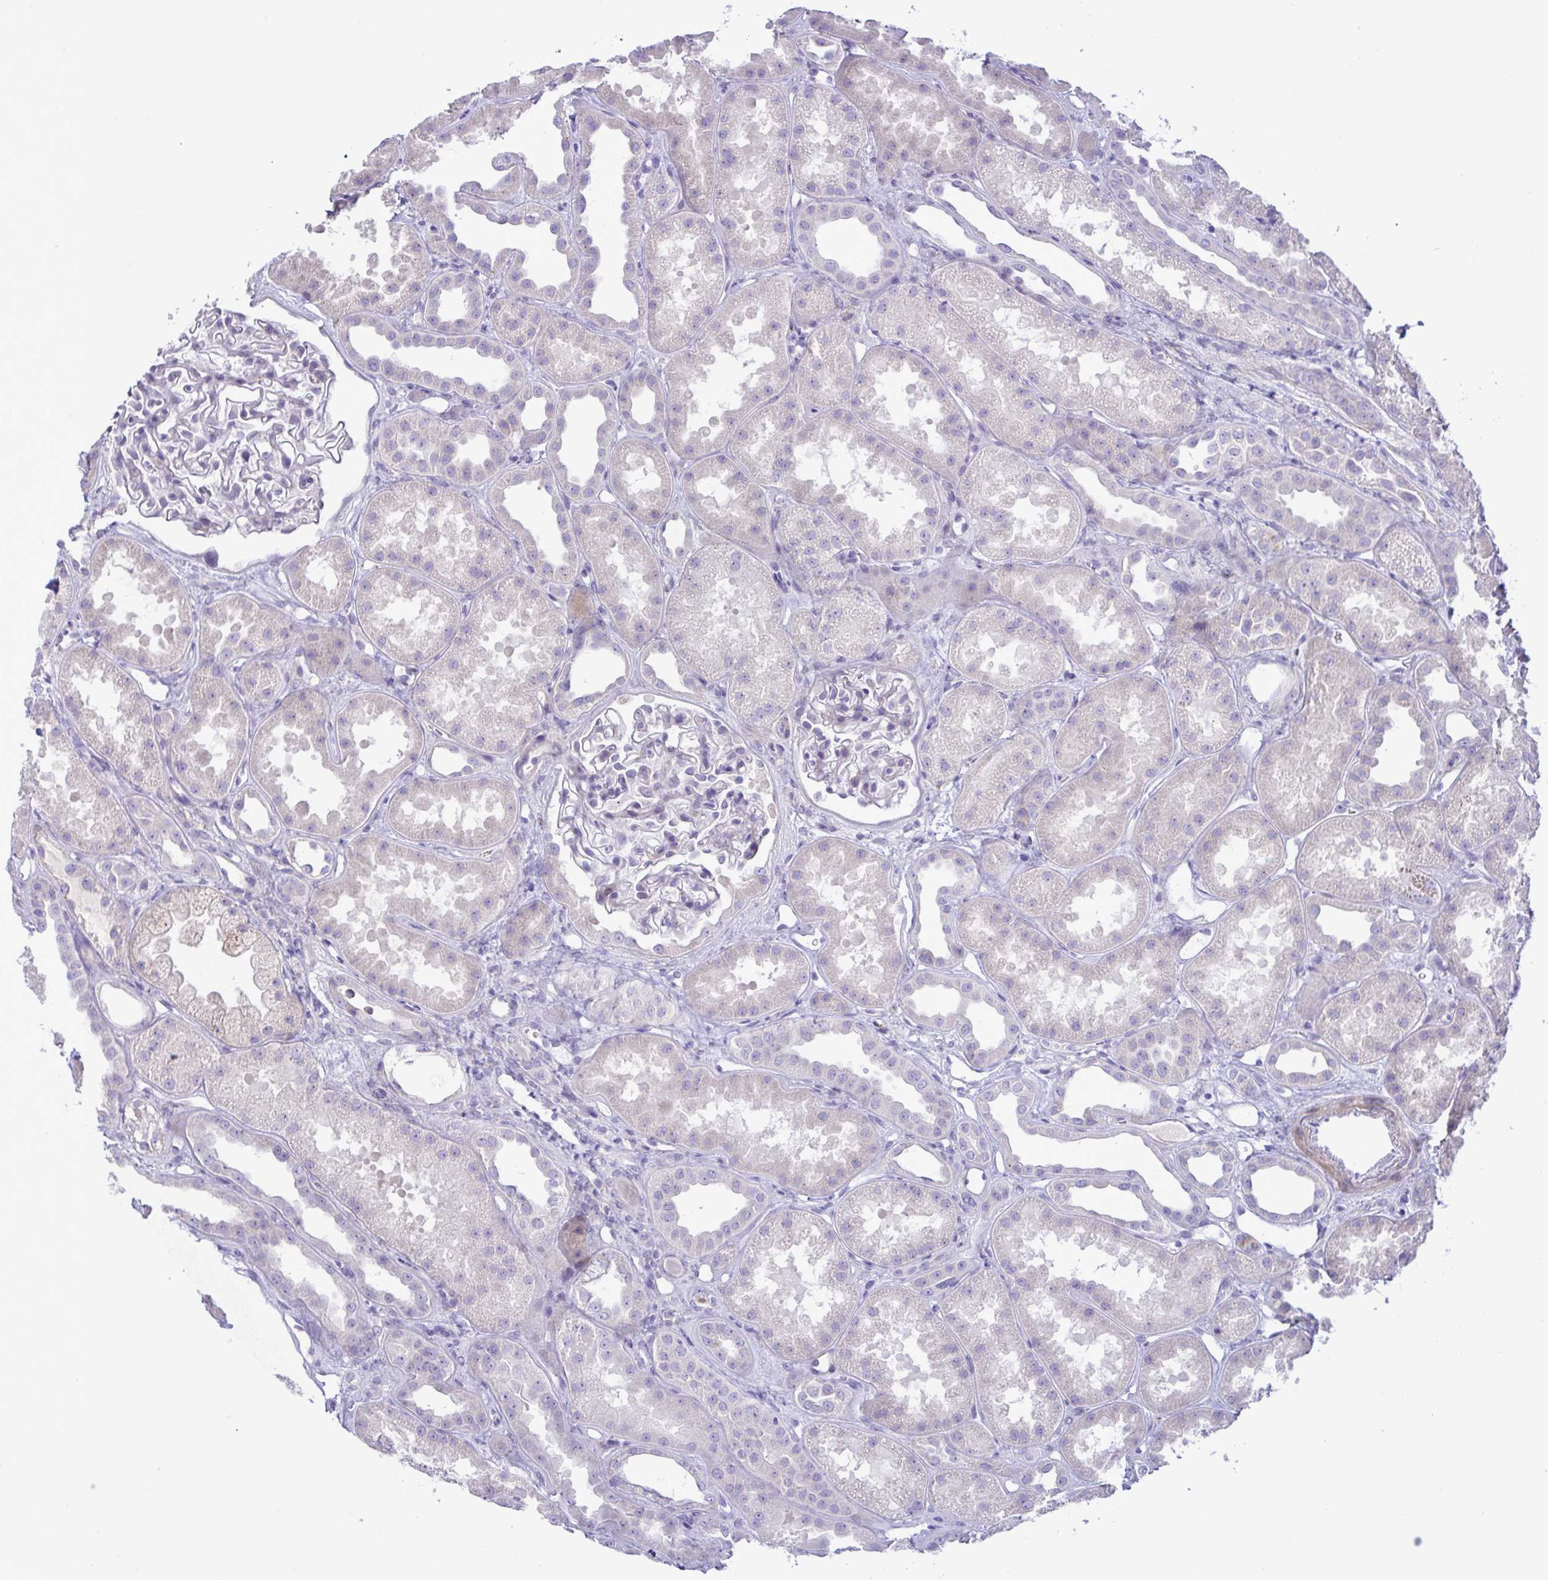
{"staining": {"intensity": "negative", "quantity": "none", "location": "none"}, "tissue": "kidney", "cell_type": "Cells in glomeruli", "image_type": "normal", "snomed": [{"axis": "morphology", "description": "Normal tissue, NOS"}, {"axis": "topography", "description": "Kidney"}], "caption": "Micrograph shows no protein staining in cells in glomeruli of benign kidney. (Brightfield microscopy of DAB (3,3'-diaminobenzidine) IHC at high magnification).", "gene": "FAM86B1", "patient": {"sex": "male", "age": 61}}